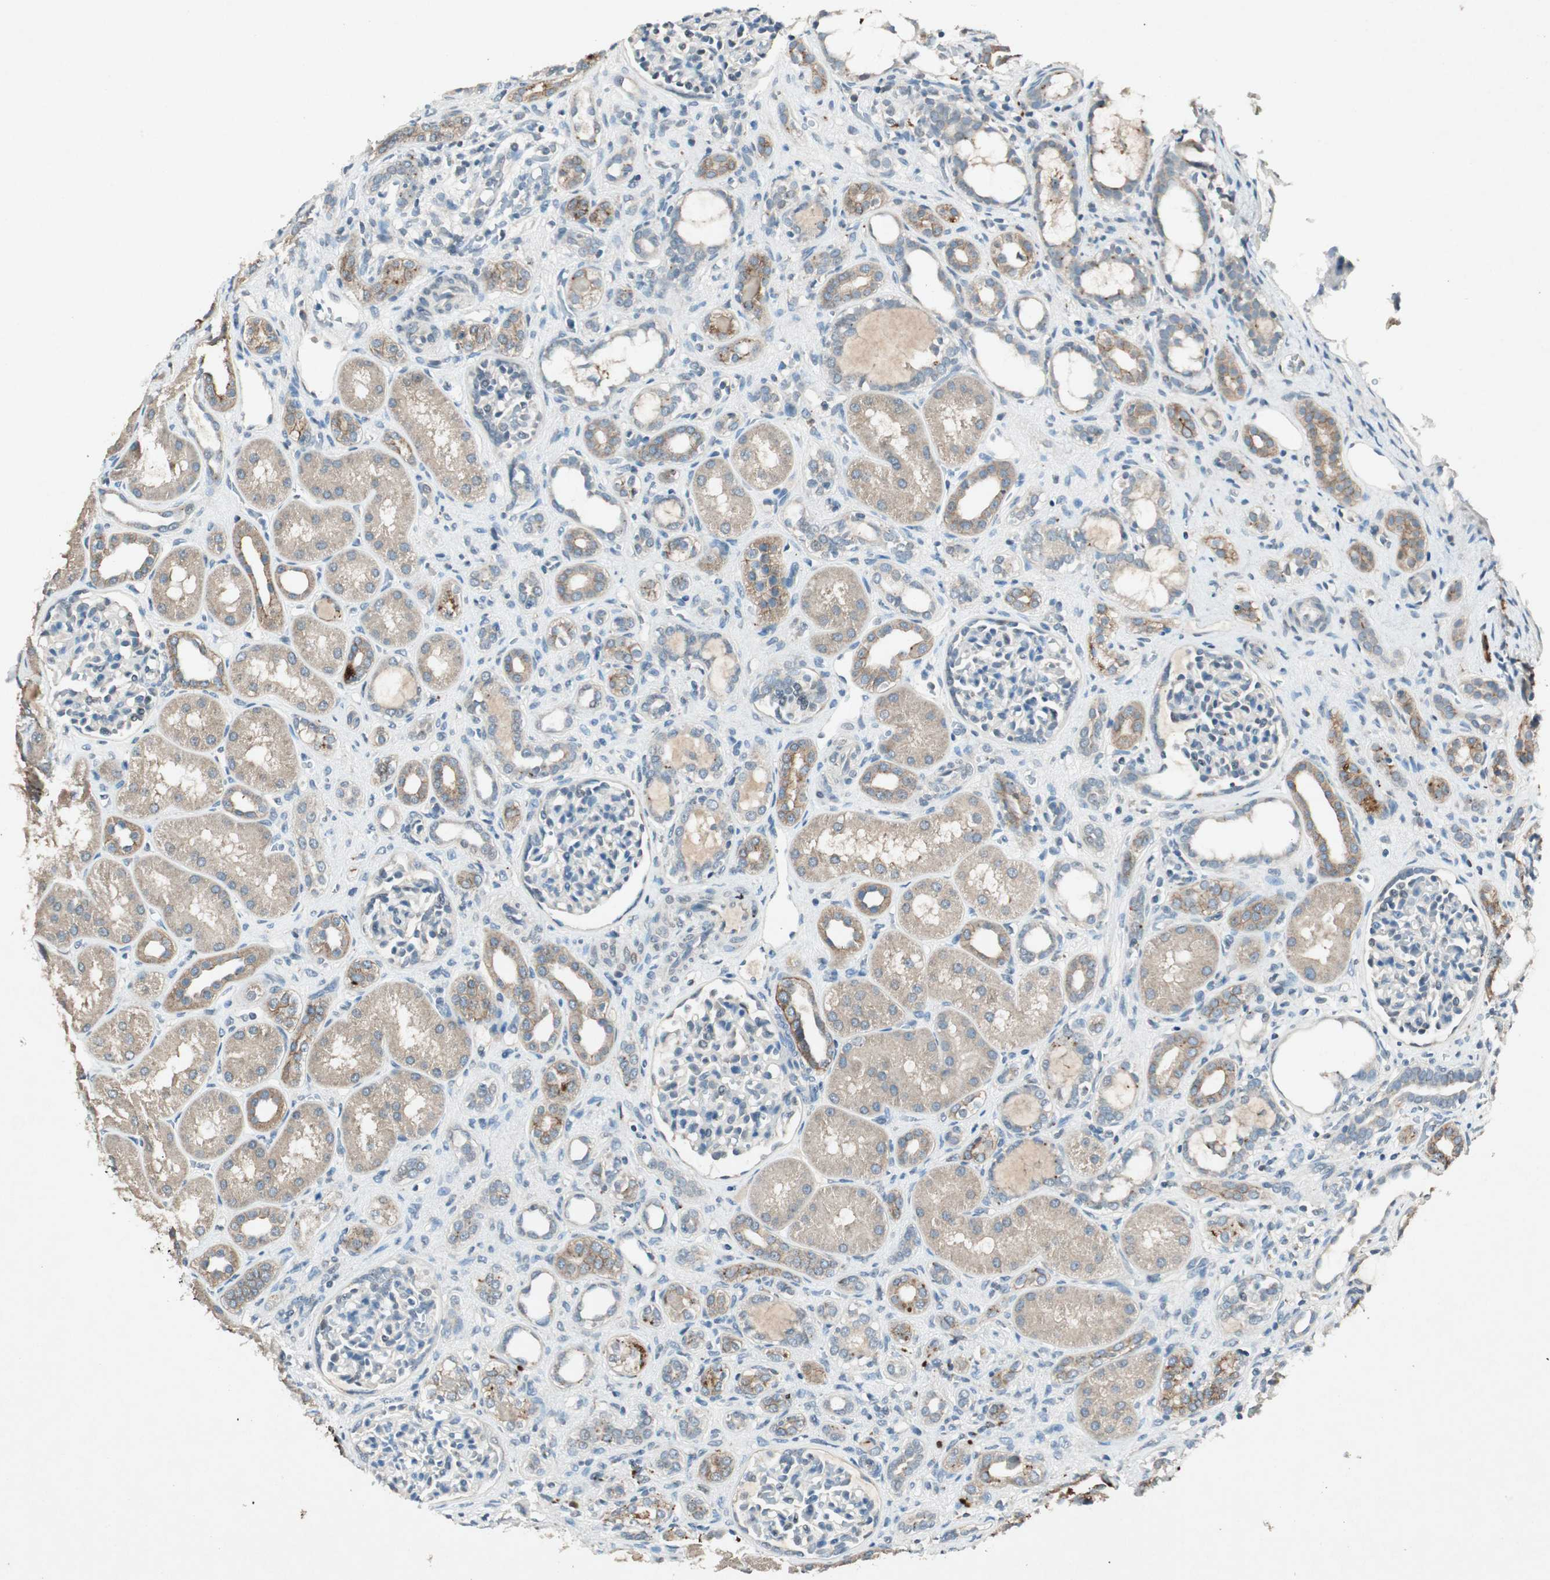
{"staining": {"intensity": "negative", "quantity": "none", "location": "none"}, "tissue": "kidney", "cell_type": "Cells in glomeruli", "image_type": "normal", "snomed": [{"axis": "morphology", "description": "Normal tissue, NOS"}, {"axis": "topography", "description": "Kidney"}], "caption": "DAB (3,3'-diaminobenzidine) immunohistochemical staining of normal kidney demonstrates no significant staining in cells in glomeruli.", "gene": "NKAIN1", "patient": {"sex": "male", "age": 7}}